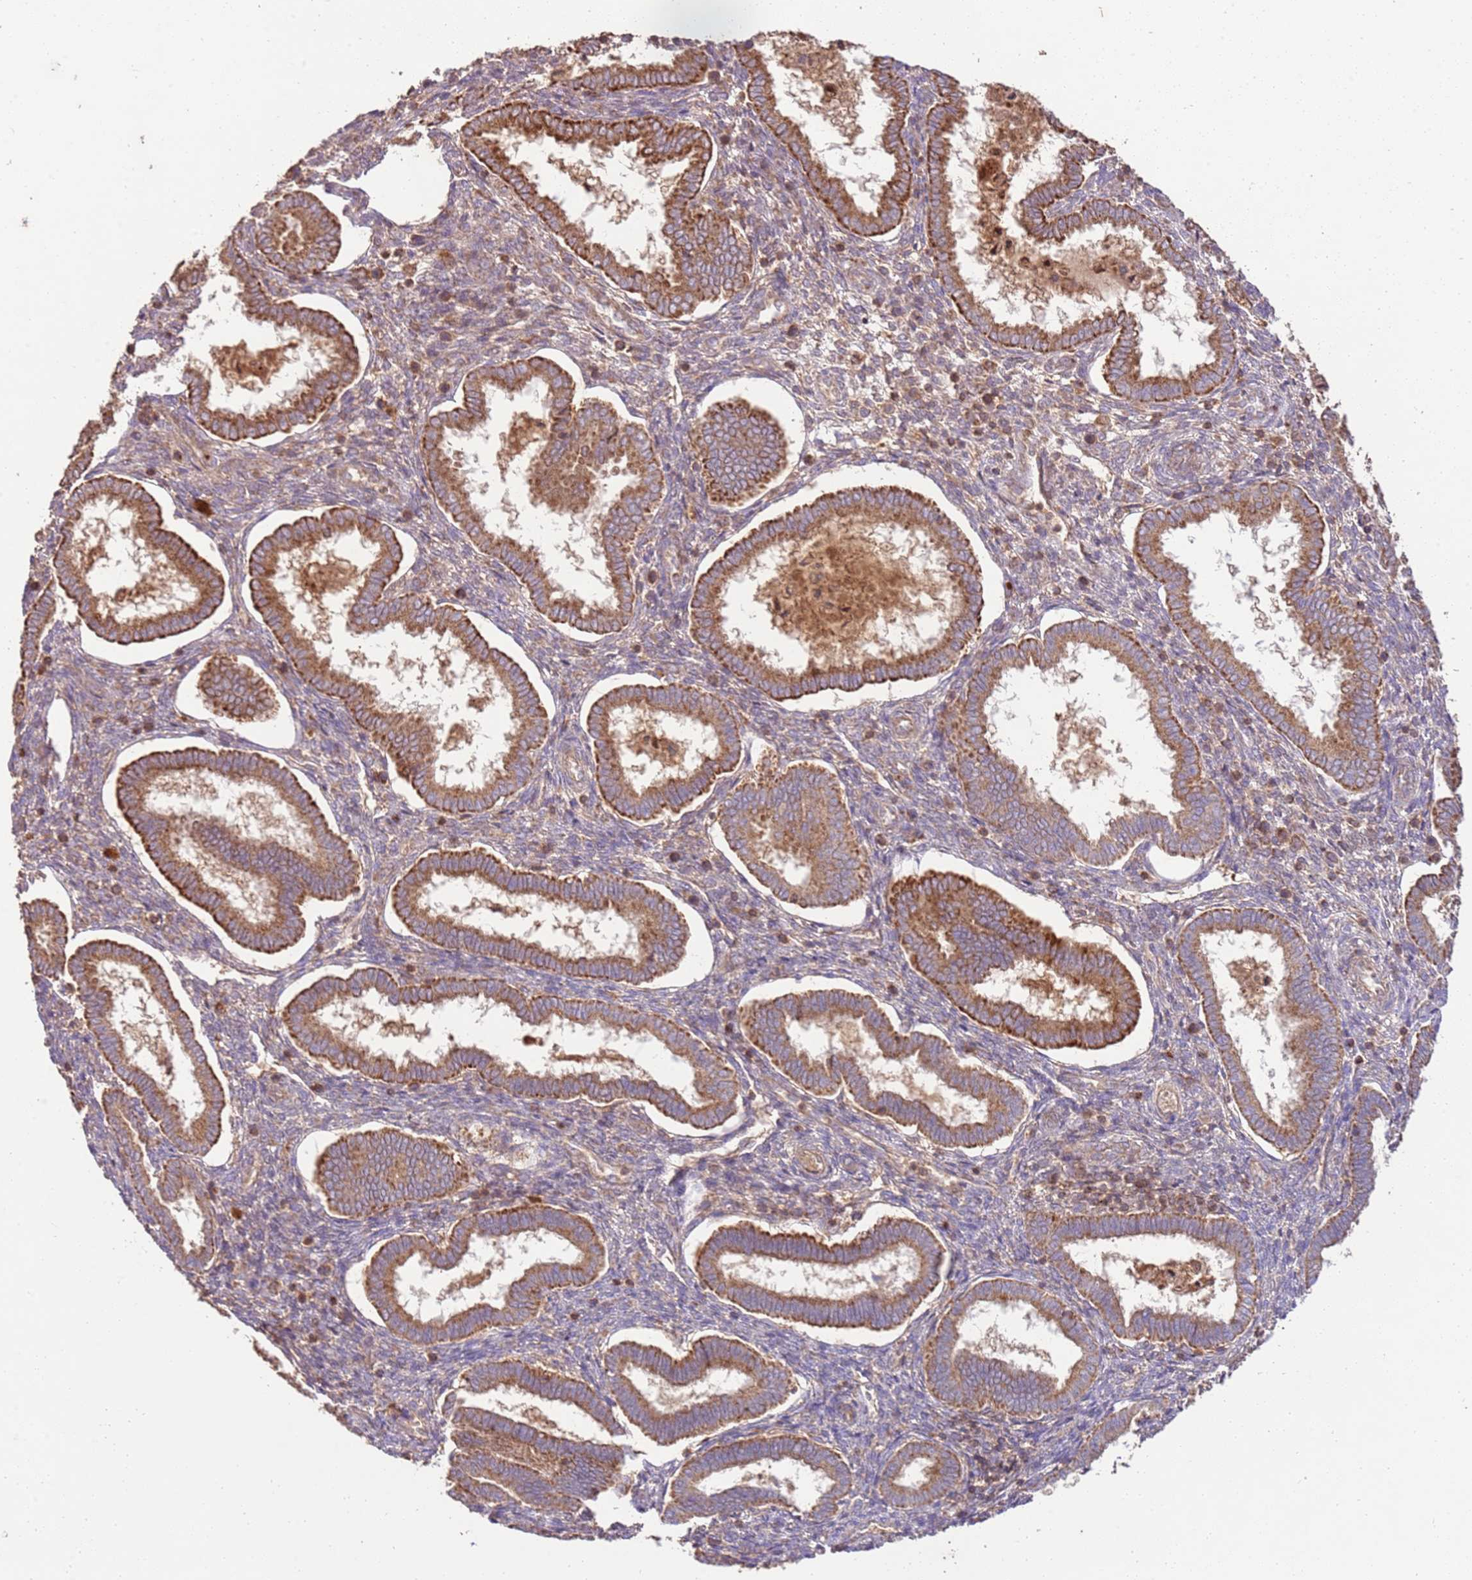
{"staining": {"intensity": "weak", "quantity": "25%-75%", "location": "cytoplasmic/membranous"}, "tissue": "endometrium", "cell_type": "Cells in endometrial stroma", "image_type": "normal", "snomed": [{"axis": "morphology", "description": "Normal tissue, NOS"}, {"axis": "topography", "description": "Endometrium"}], "caption": "Immunohistochemistry micrograph of unremarkable endometrium: human endometrium stained using IHC demonstrates low levels of weak protein expression localized specifically in the cytoplasmic/membranous of cells in endometrial stroma, appearing as a cytoplasmic/membranous brown color.", "gene": "LRRC28", "patient": {"sex": "female", "age": 24}}